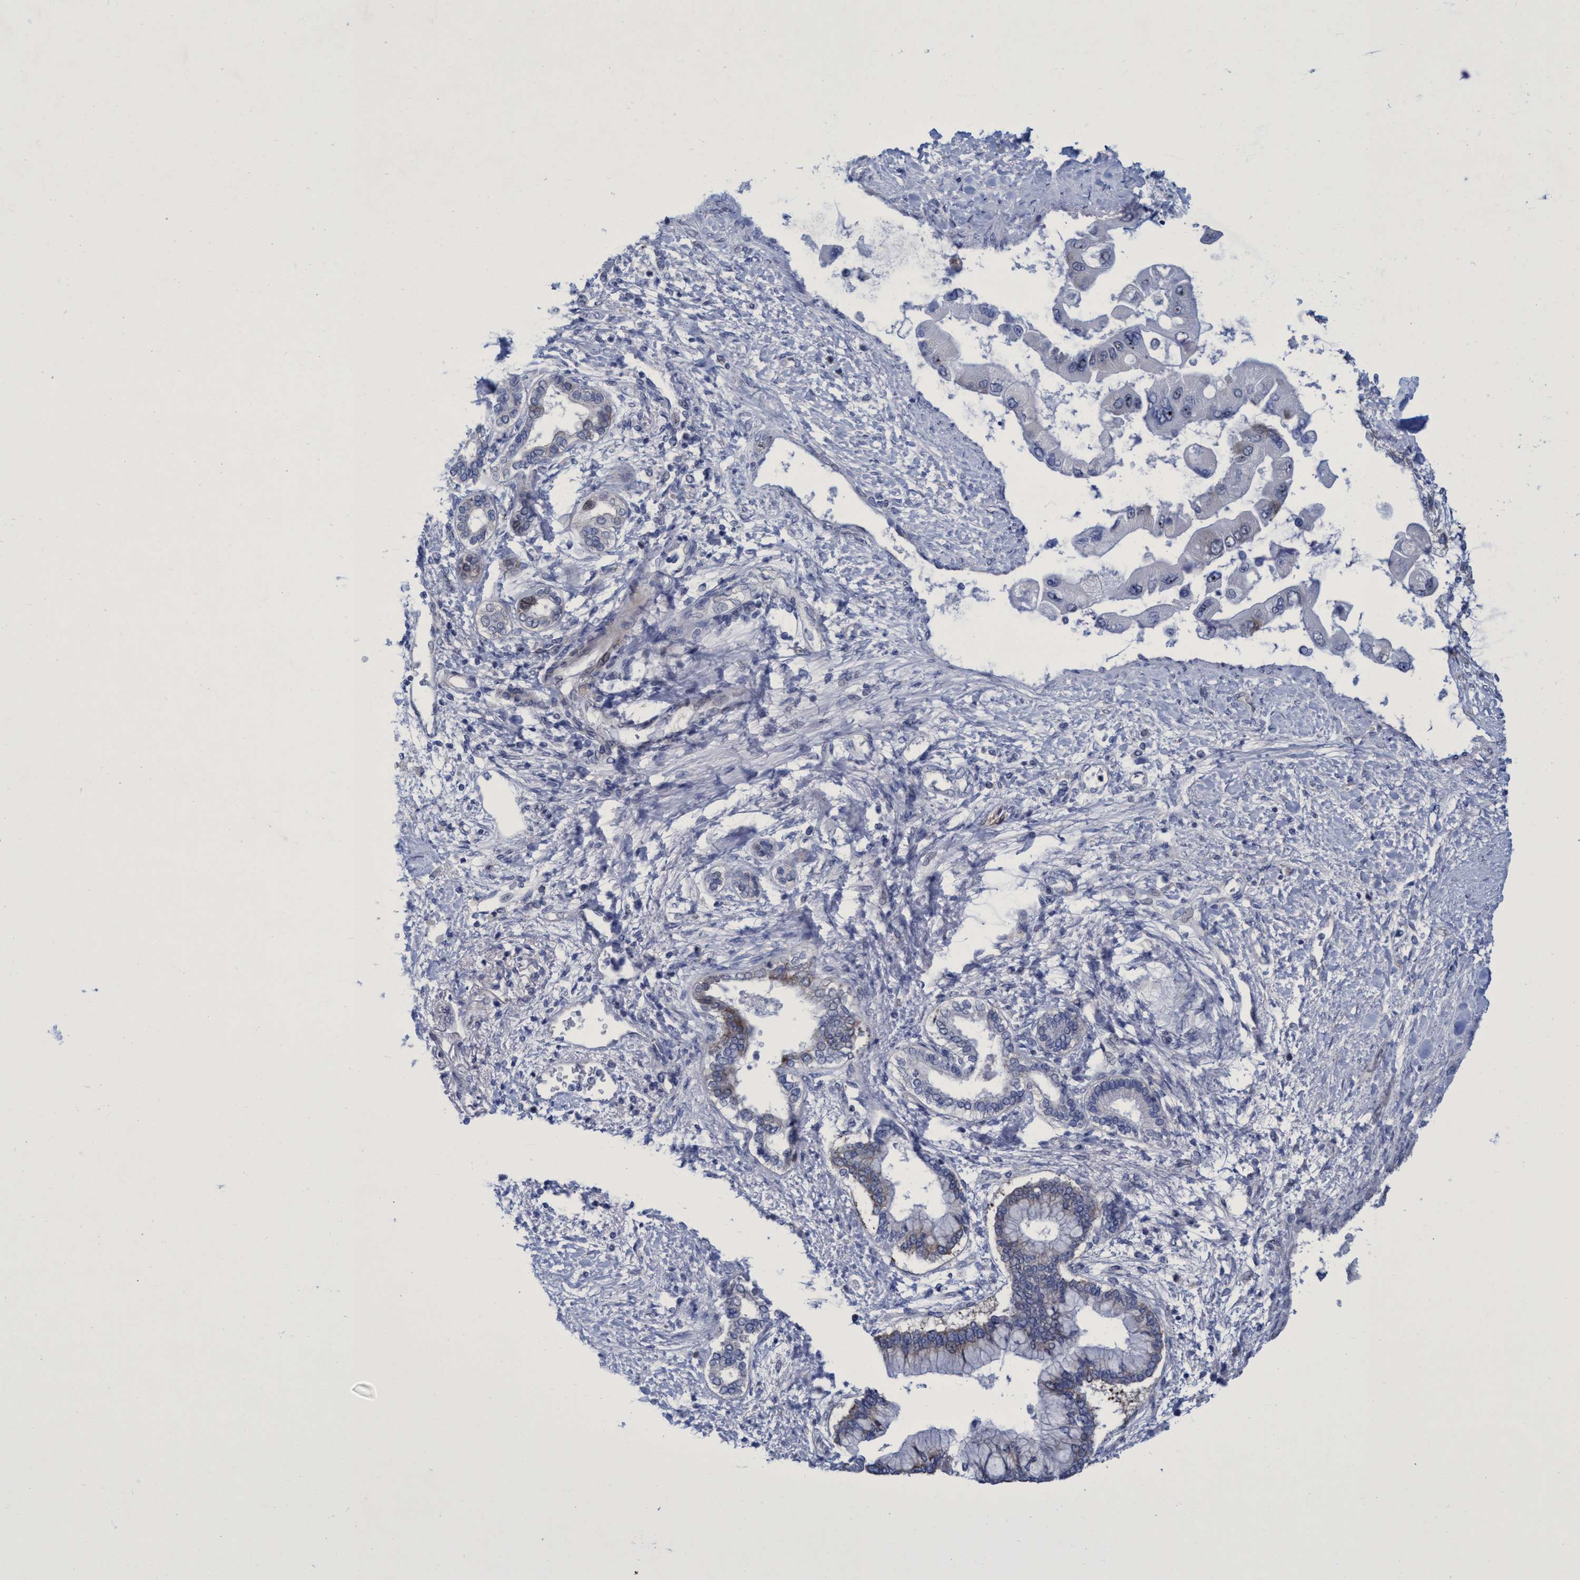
{"staining": {"intensity": "weak", "quantity": "<25%", "location": "cytoplasmic/membranous"}, "tissue": "liver cancer", "cell_type": "Tumor cells", "image_type": "cancer", "snomed": [{"axis": "morphology", "description": "Cholangiocarcinoma"}, {"axis": "topography", "description": "Liver"}], "caption": "Immunohistochemistry (IHC) of human liver cancer reveals no positivity in tumor cells. (Stains: DAB (3,3'-diaminobenzidine) IHC with hematoxylin counter stain, Microscopy: brightfield microscopy at high magnification).", "gene": "R3HCC1", "patient": {"sex": "male", "age": 50}}